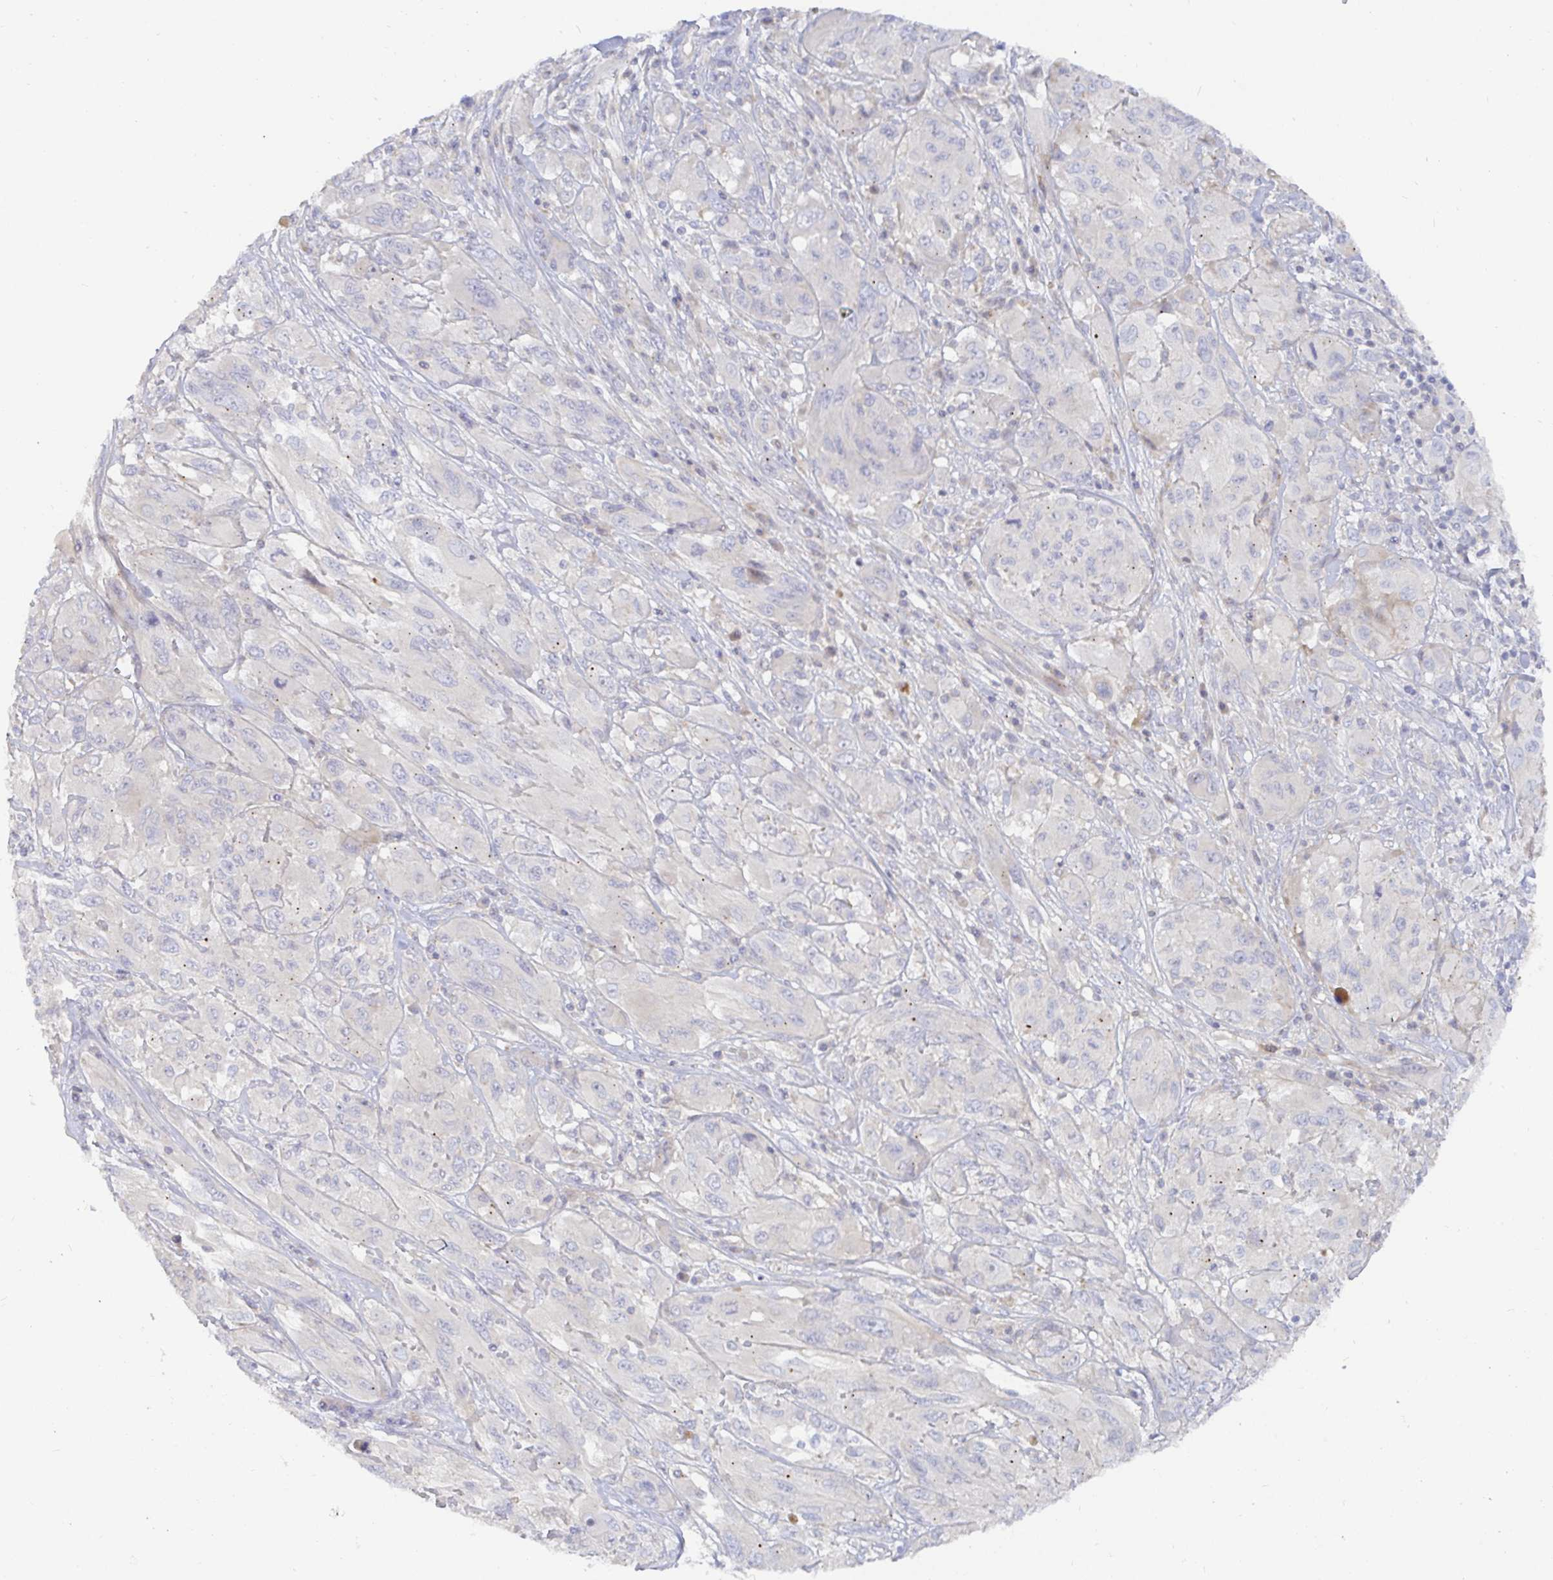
{"staining": {"intensity": "negative", "quantity": "none", "location": "none"}, "tissue": "melanoma", "cell_type": "Tumor cells", "image_type": "cancer", "snomed": [{"axis": "morphology", "description": "Malignant melanoma, NOS"}, {"axis": "topography", "description": "Skin"}], "caption": "Immunohistochemistry photomicrograph of melanoma stained for a protein (brown), which demonstrates no positivity in tumor cells.", "gene": "SSH2", "patient": {"sex": "female", "age": 91}}